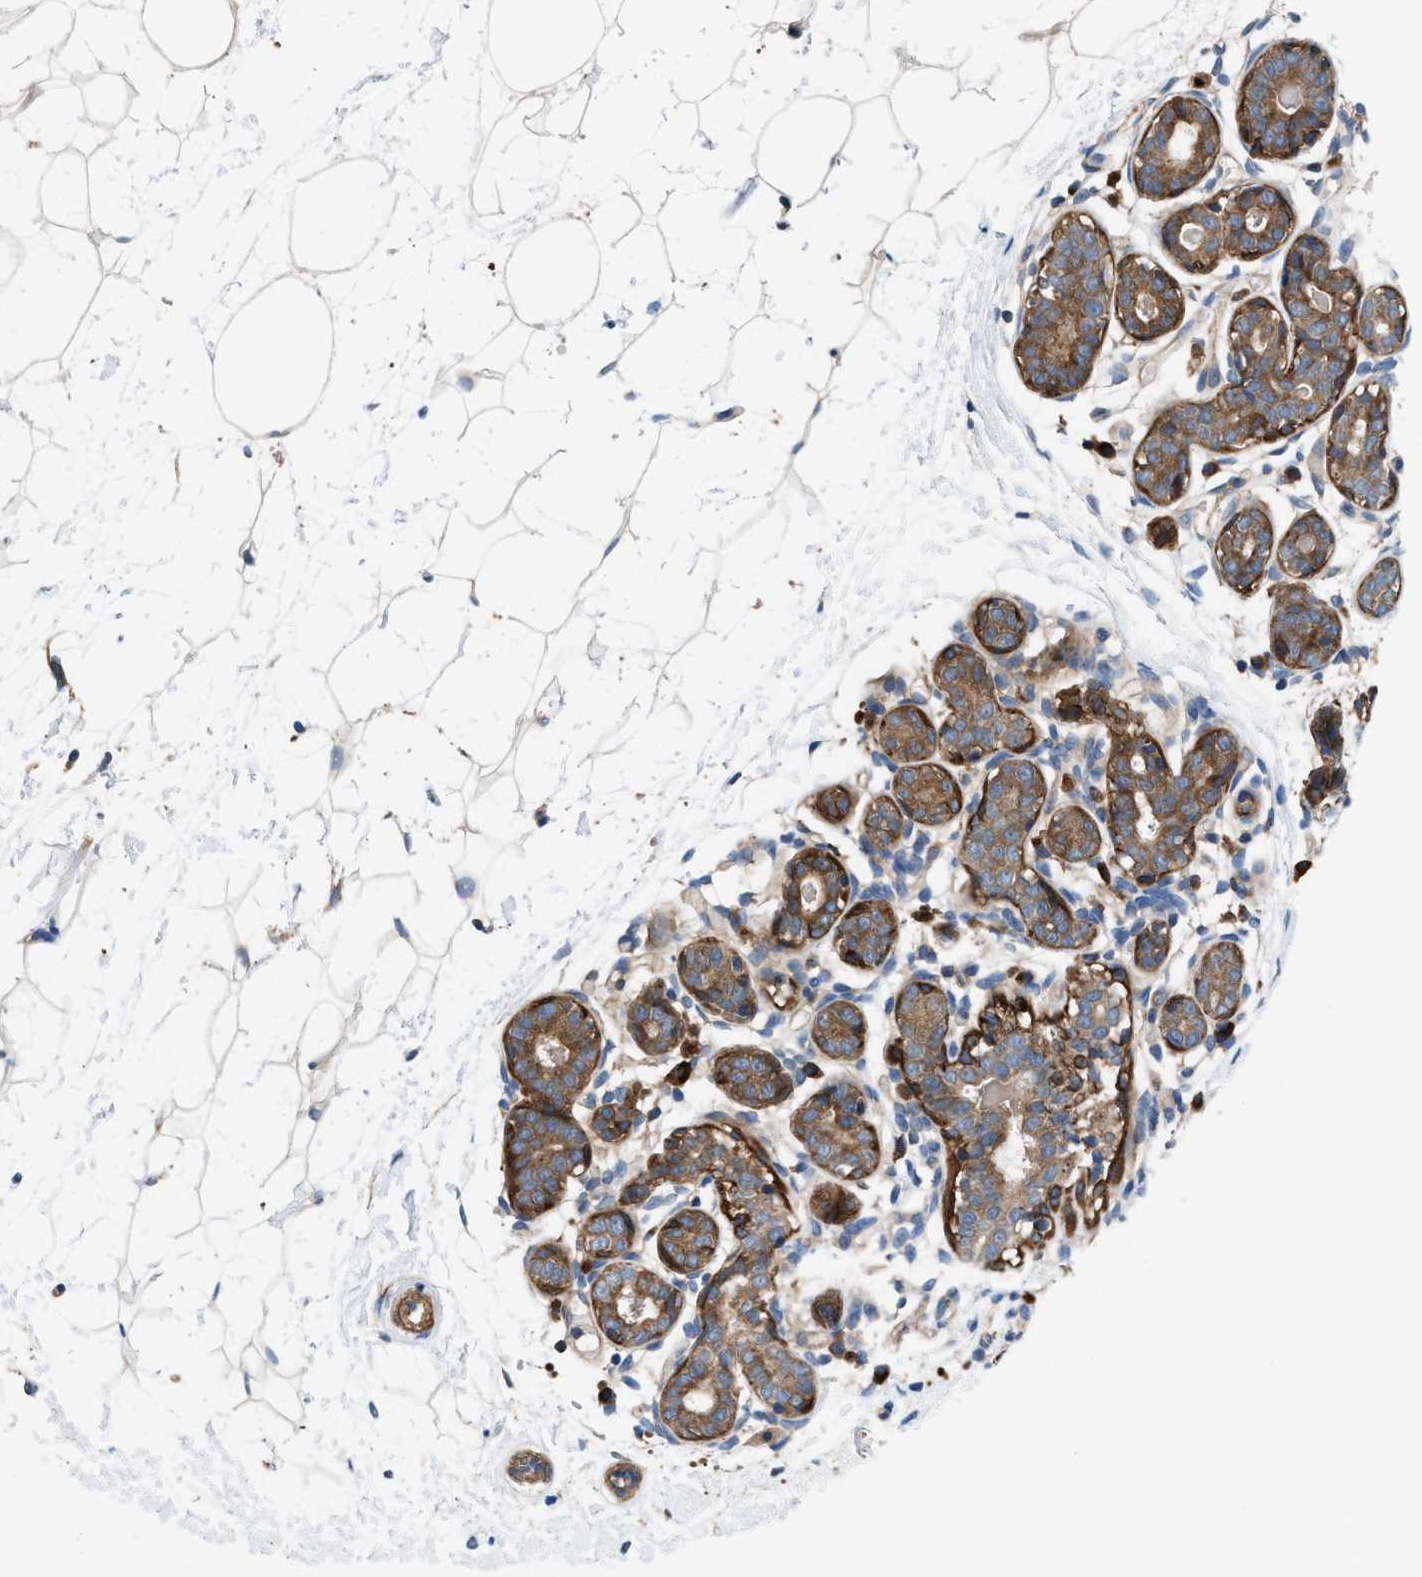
{"staining": {"intensity": "negative", "quantity": "none", "location": "none"}, "tissue": "breast", "cell_type": "Adipocytes", "image_type": "normal", "snomed": [{"axis": "morphology", "description": "Normal tissue, NOS"}, {"axis": "topography", "description": "Breast"}], "caption": "Photomicrograph shows no significant protein staining in adipocytes of normal breast.", "gene": "CHKB", "patient": {"sex": "female", "age": 22}}